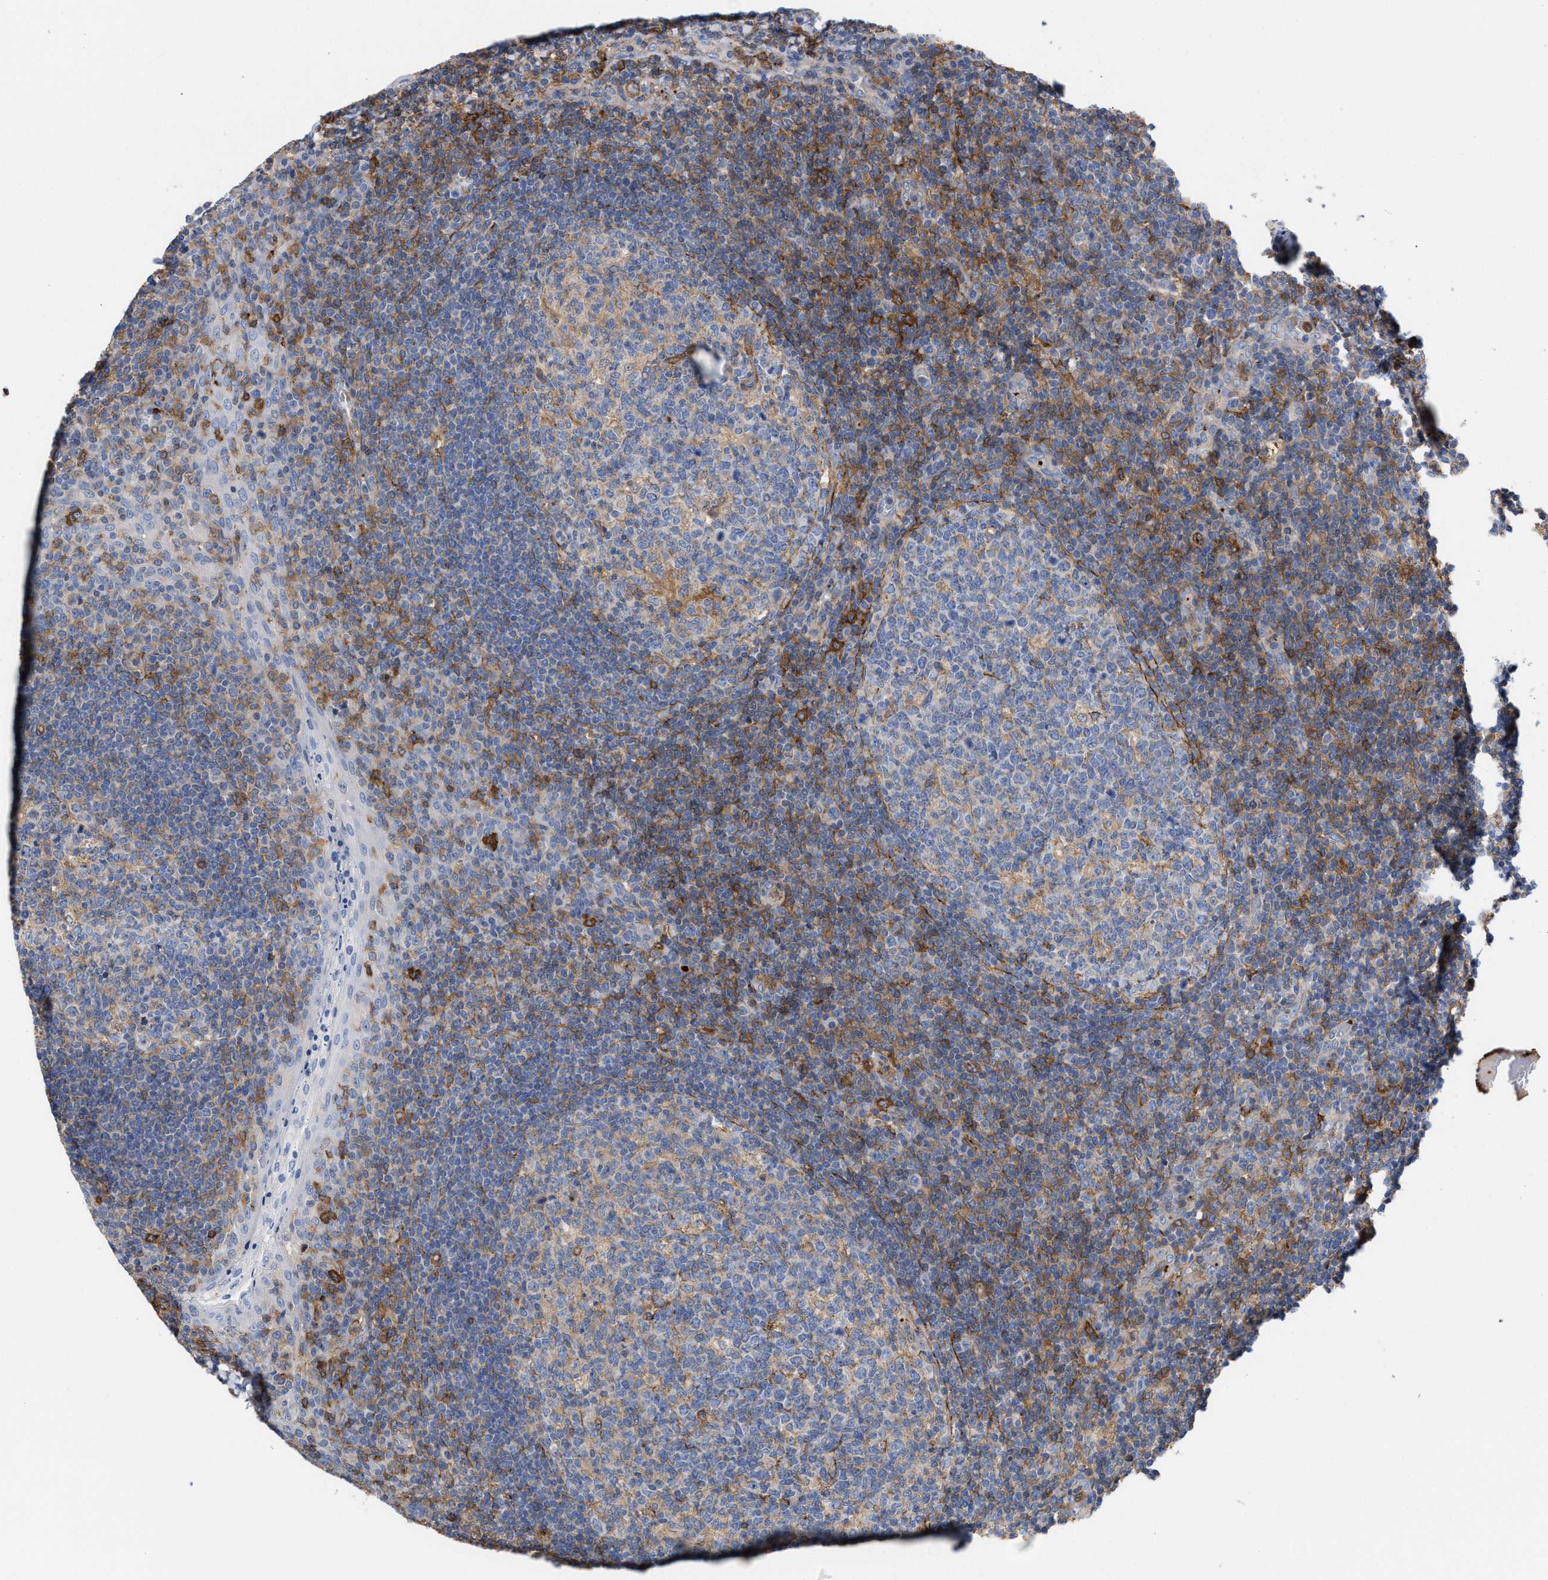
{"staining": {"intensity": "weak", "quantity": "<25%", "location": "cytoplasmic/membranous"}, "tissue": "tonsil", "cell_type": "Germinal center cells", "image_type": "normal", "snomed": [{"axis": "morphology", "description": "Normal tissue, NOS"}, {"axis": "topography", "description": "Tonsil"}], "caption": "Immunohistochemistry (IHC) histopathology image of benign human tonsil stained for a protein (brown), which shows no positivity in germinal center cells.", "gene": "HS3ST5", "patient": {"sex": "female", "age": 19}}